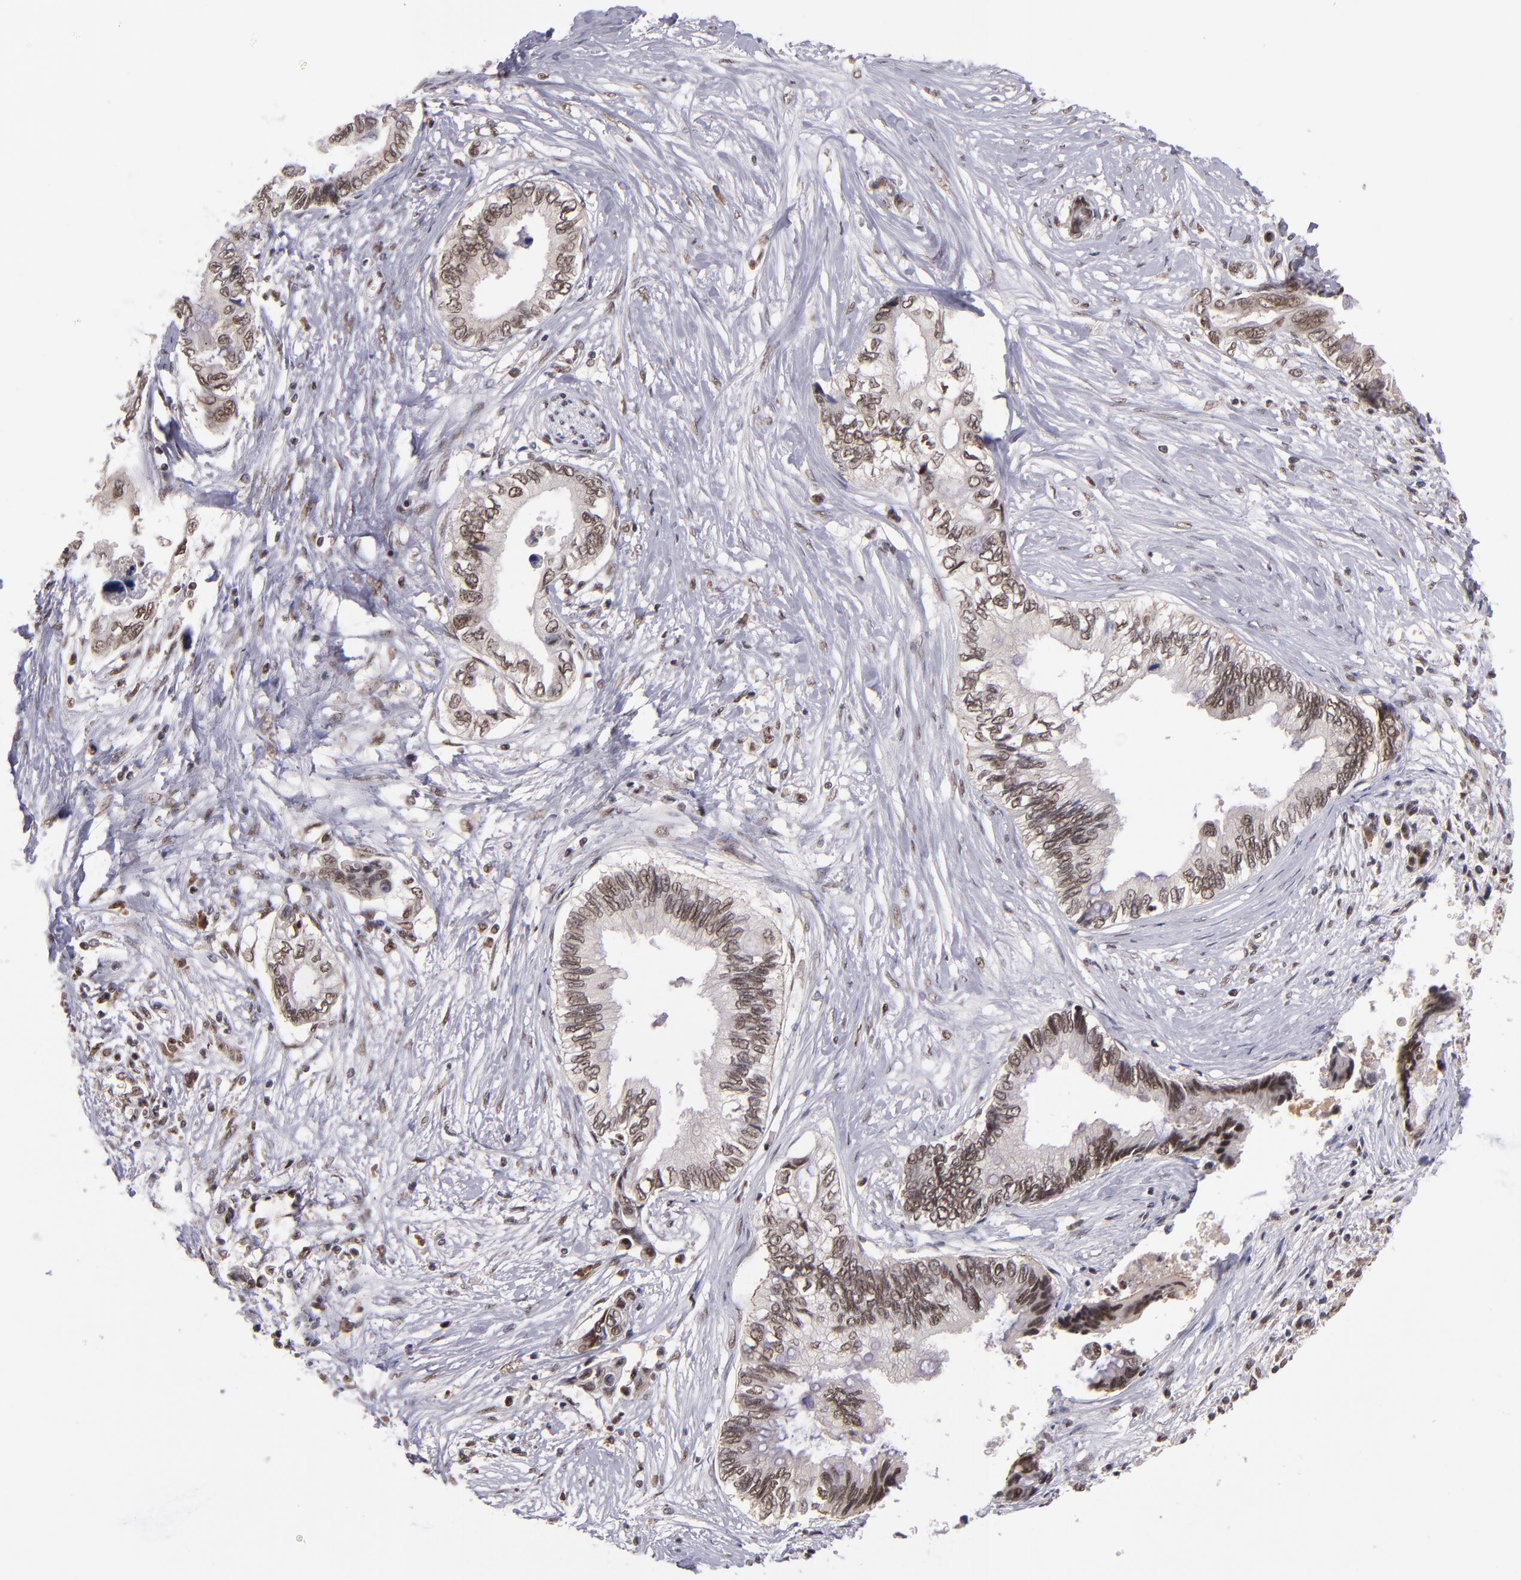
{"staining": {"intensity": "moderate", "quantity": ">75%", "location": "nuclear"}, "tissue": "pancreatic cancer", "cell_type": "Tumor cells", "image_type": "cancer", "snomed": [{"axis": "morphology", "description": "Adenocarcinoma, NOS"}, {"axis": "topography", "description": "Pancreas"}], "caption": "A histopathology image of human pancreatic cancer stained for a protein shows moderate nuclear brown staining in tumor cells. (DAB (3,3'-diaminobenzidine) = brown stain, brightfield microscopy at high magnification).", "gene": "EP300", "patient": {"sex": "female", "age": 66}}